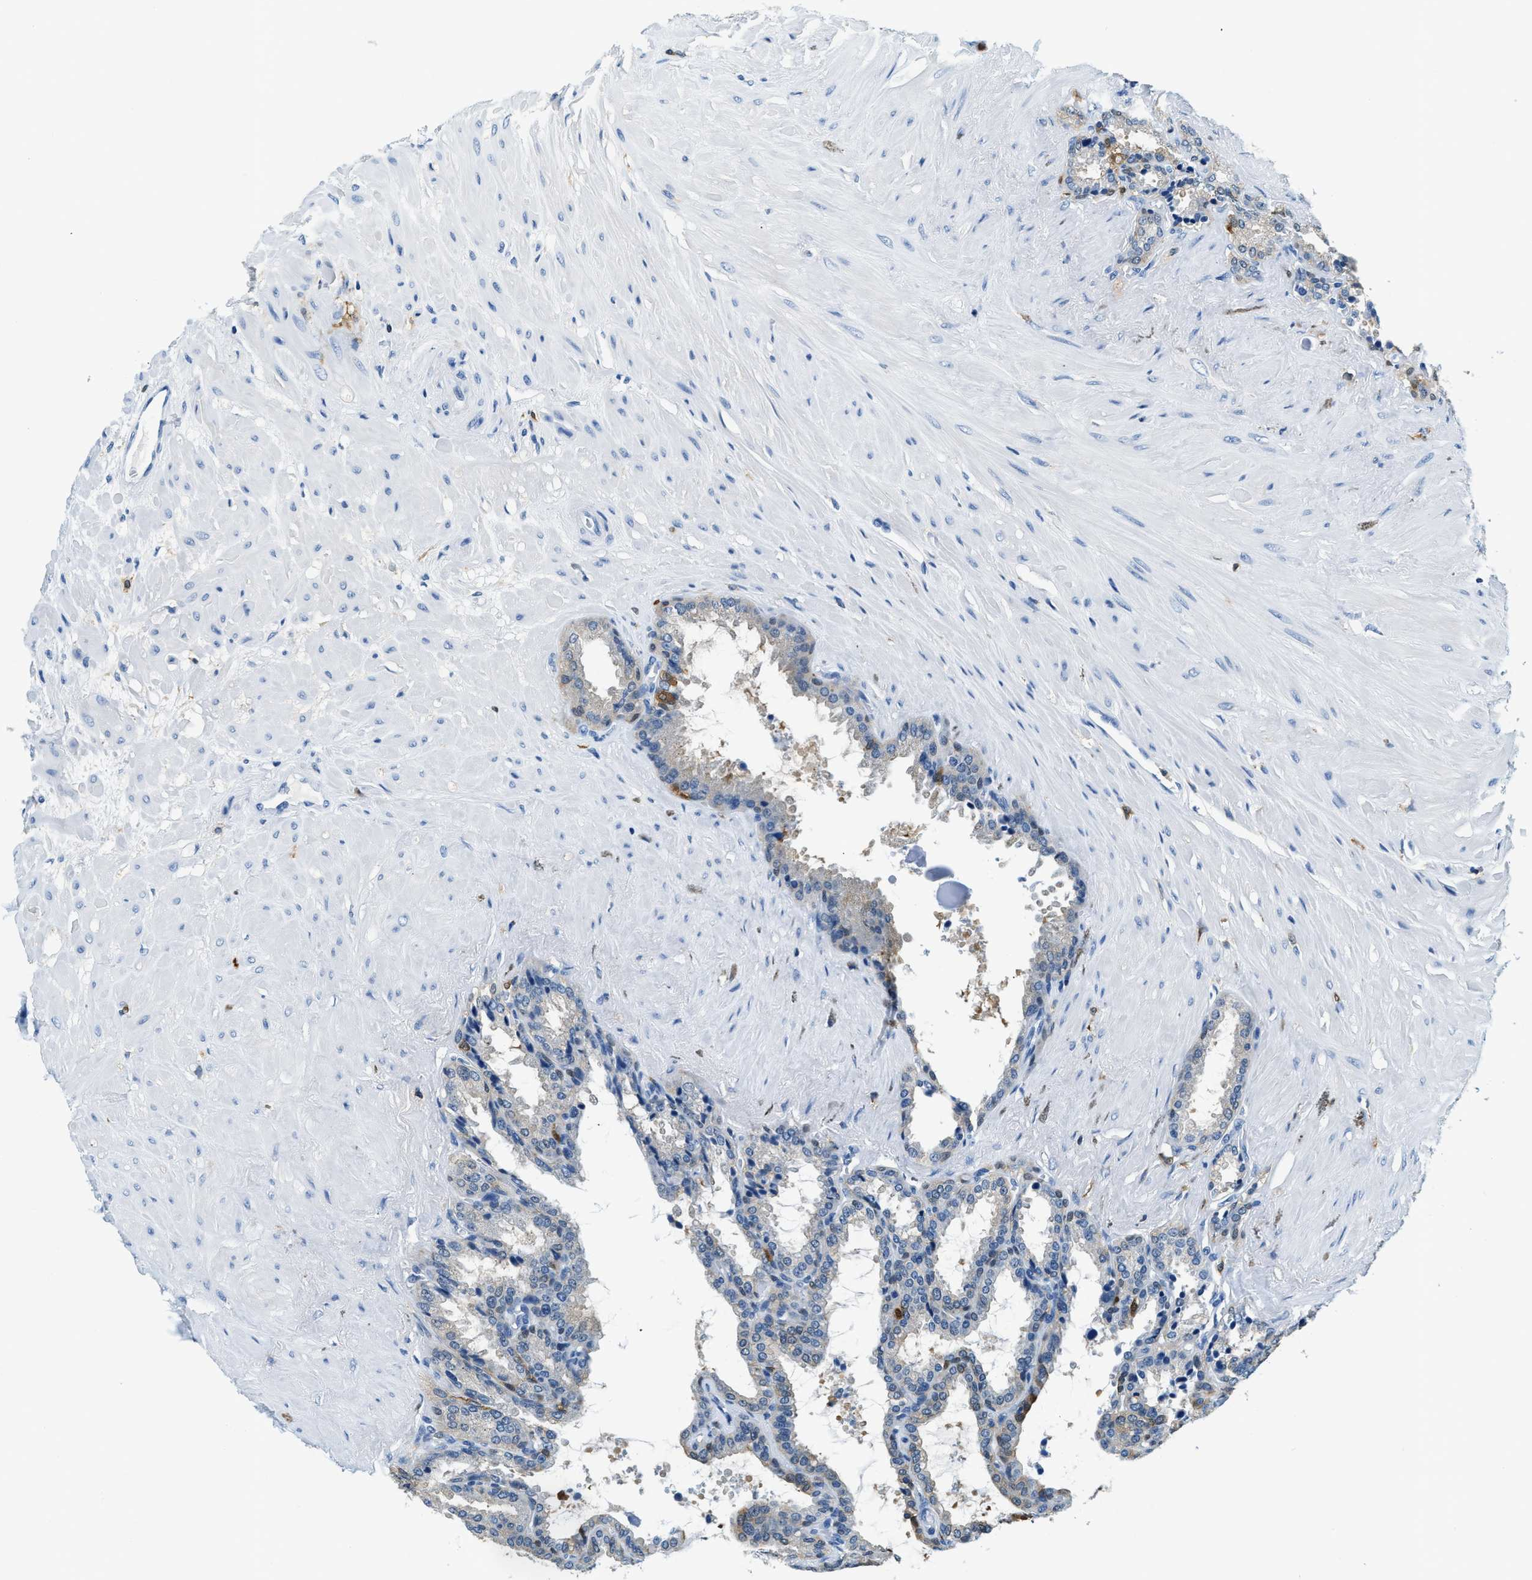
{"staining": {"intensity": "negative", "quantity": "none", "location": "none"}, "tissue": "seminal vesicle", "cell_type": "Glandular cells", "image_type": "normal", "snomed": [{"axis": "morphology", "description": "Normal tissue, NOS"}, {"axis": "topography", "description": "Seminal veicle"}], "caption": "This is an IHC image of benign seminal vesicle. There is no expression in glandular cells.", "gene": "CAPG", "patient": {"sex": "male", "age": 46}}